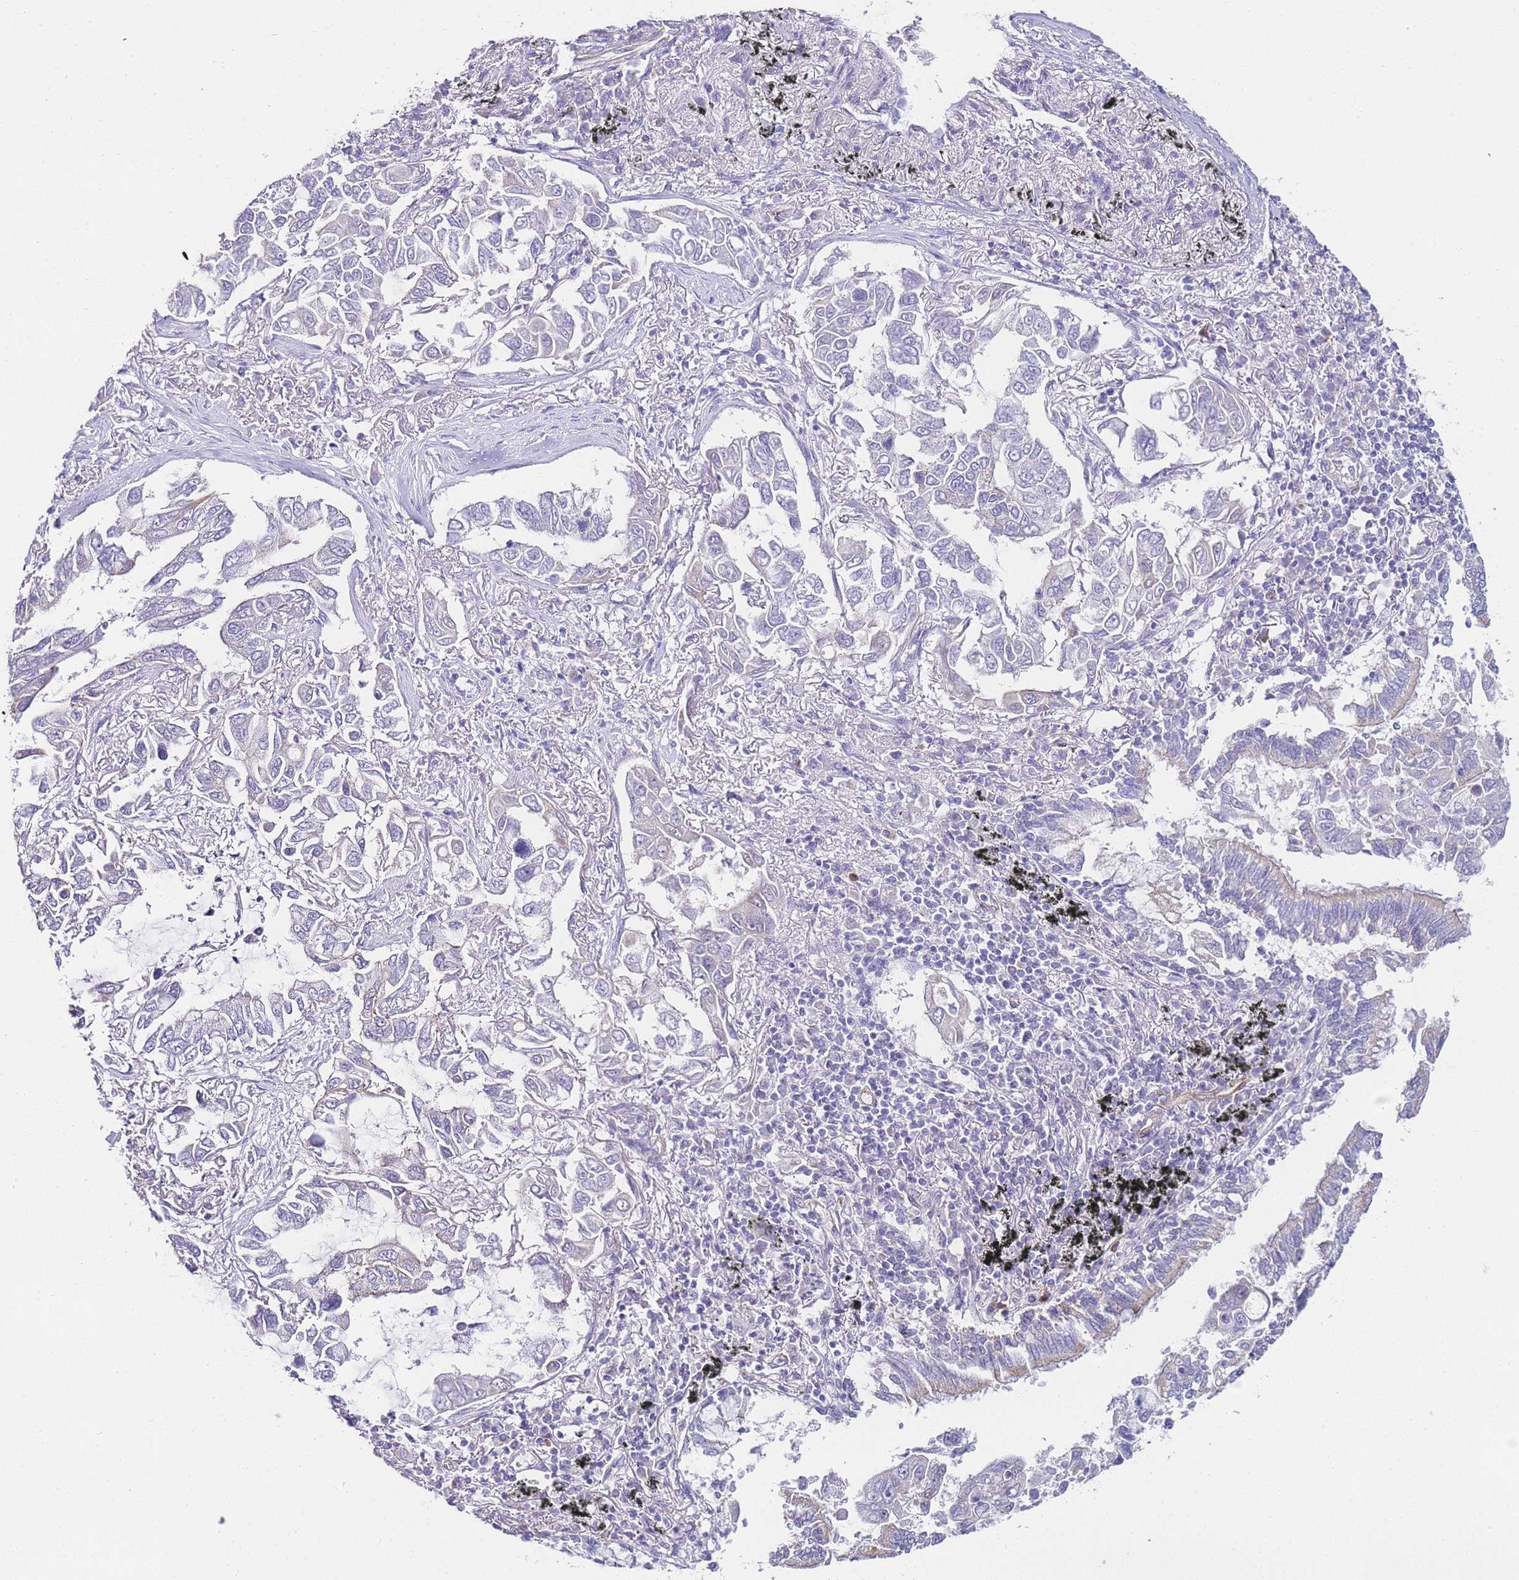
{"staining": {"intensity": "negative", "quantity": "none", "location": "none"}, "tissue": "lung cancer", "cell_type": "Tumor cells", "image_type": "cancer", "snomed": [{"axis": "morphology", "description": "Adenocarcinoma, NOS"}, {"axis": "topography", "description": "Lung"}], "caption": "Immunohistochemistry (IHC) image of lung cancer stained for a protein (brown), which displays no positivity in tumor cells.", "gene": "PDCD7", "patient": {"sex": "male", "age": 64}}